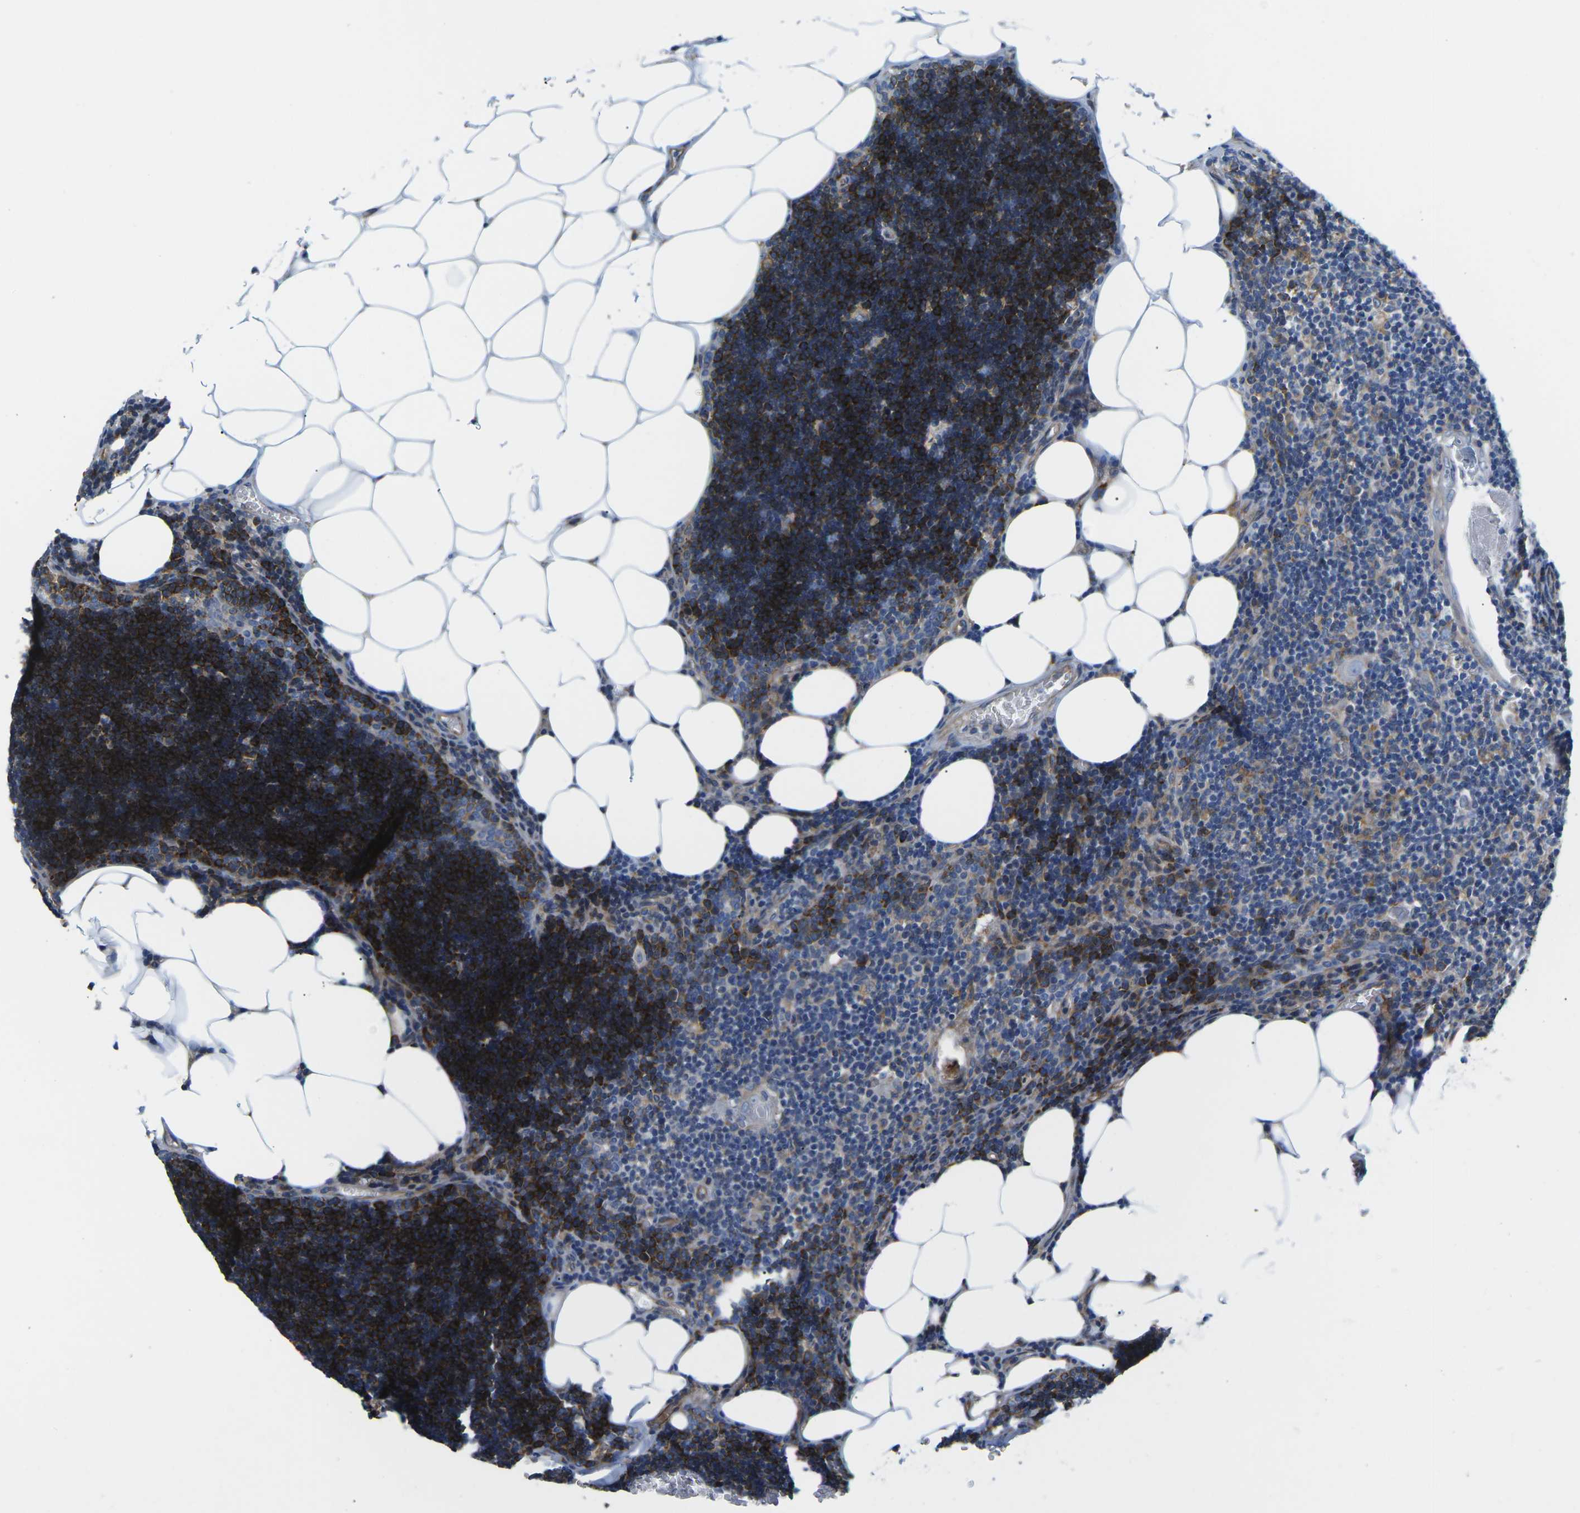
{"staining": {"intensity": "strong", "quantity": "<25%", "location": "cytoplasmic/membranous"}, "tissue": "lymph node", "cell_type": "Germinal center cells", "image_type": "normal", "snomed": [{"axis": "morphology", "description": "Normal tissue, NOS"}, {"axis": "topography", "description": "Lymph node"}], "caption": "DAB (3,3'-diaminobenzidine) immunohistochemical staining of normal lymph node shows strong cytoplasmic/membranous protein expression in about <25% of germinal center cells.", "gene": "TMEFF2", "patient": {"sex": "male", "age": 33}}